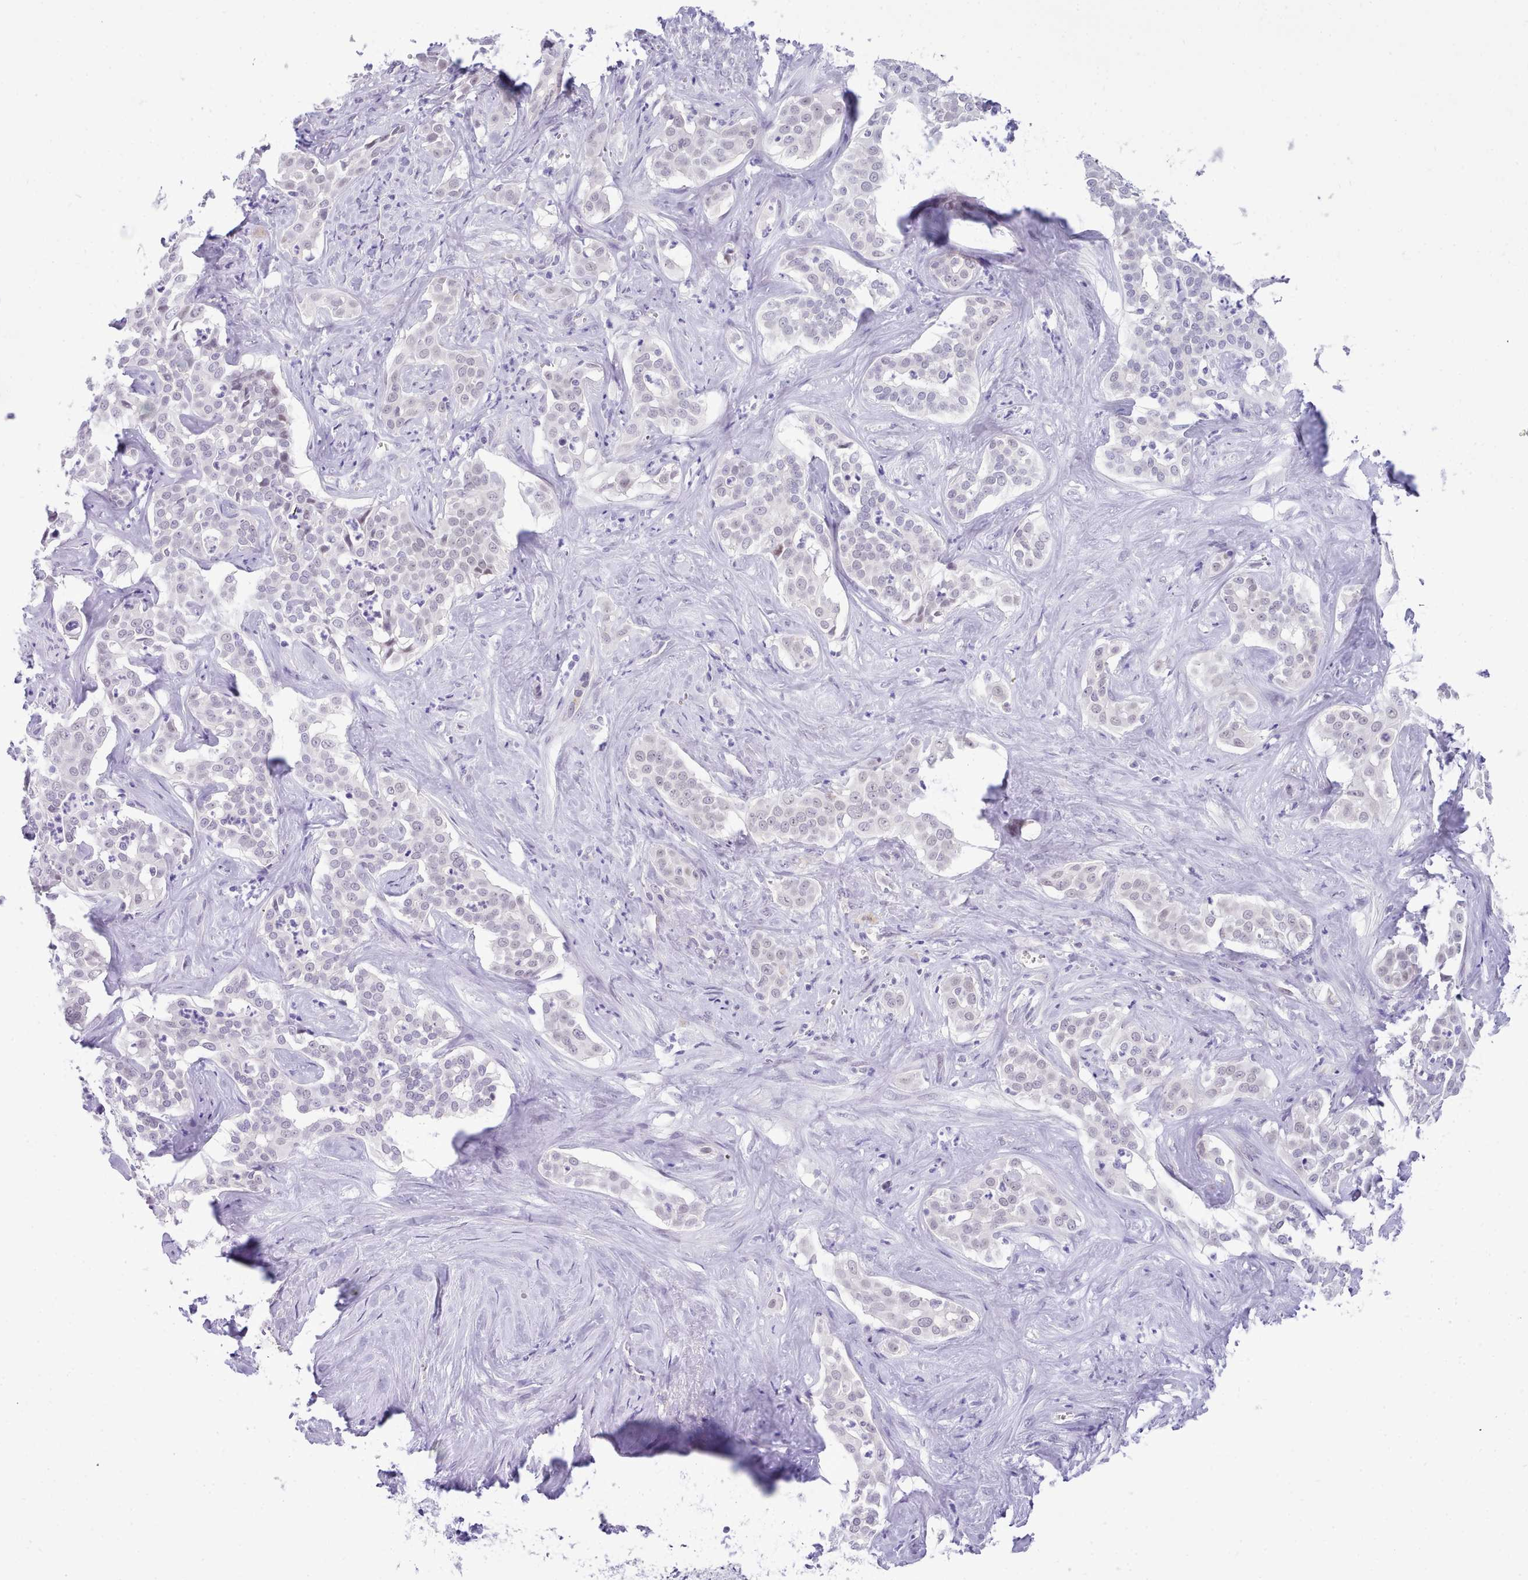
{"staining": {"intensity": "negative", "quantity": "none", "location": "none"}, "tissue": "liver cancer", "cell_type": "Tumor cells", "image_type": "cancer", "snomed": [{"axis": "morphology", "description": "Cholangiocarcinoma"}, {"axis": "topography", "description": "Liver"}], "caption": "The immunohistochemistry (IHC) histopathology image has no significant expression in tumor cells of liver cancer (cholangiocarcinoma) tissue.", "gene": "LRRC37A", "patient": {"sex": "male", "age": 67}}